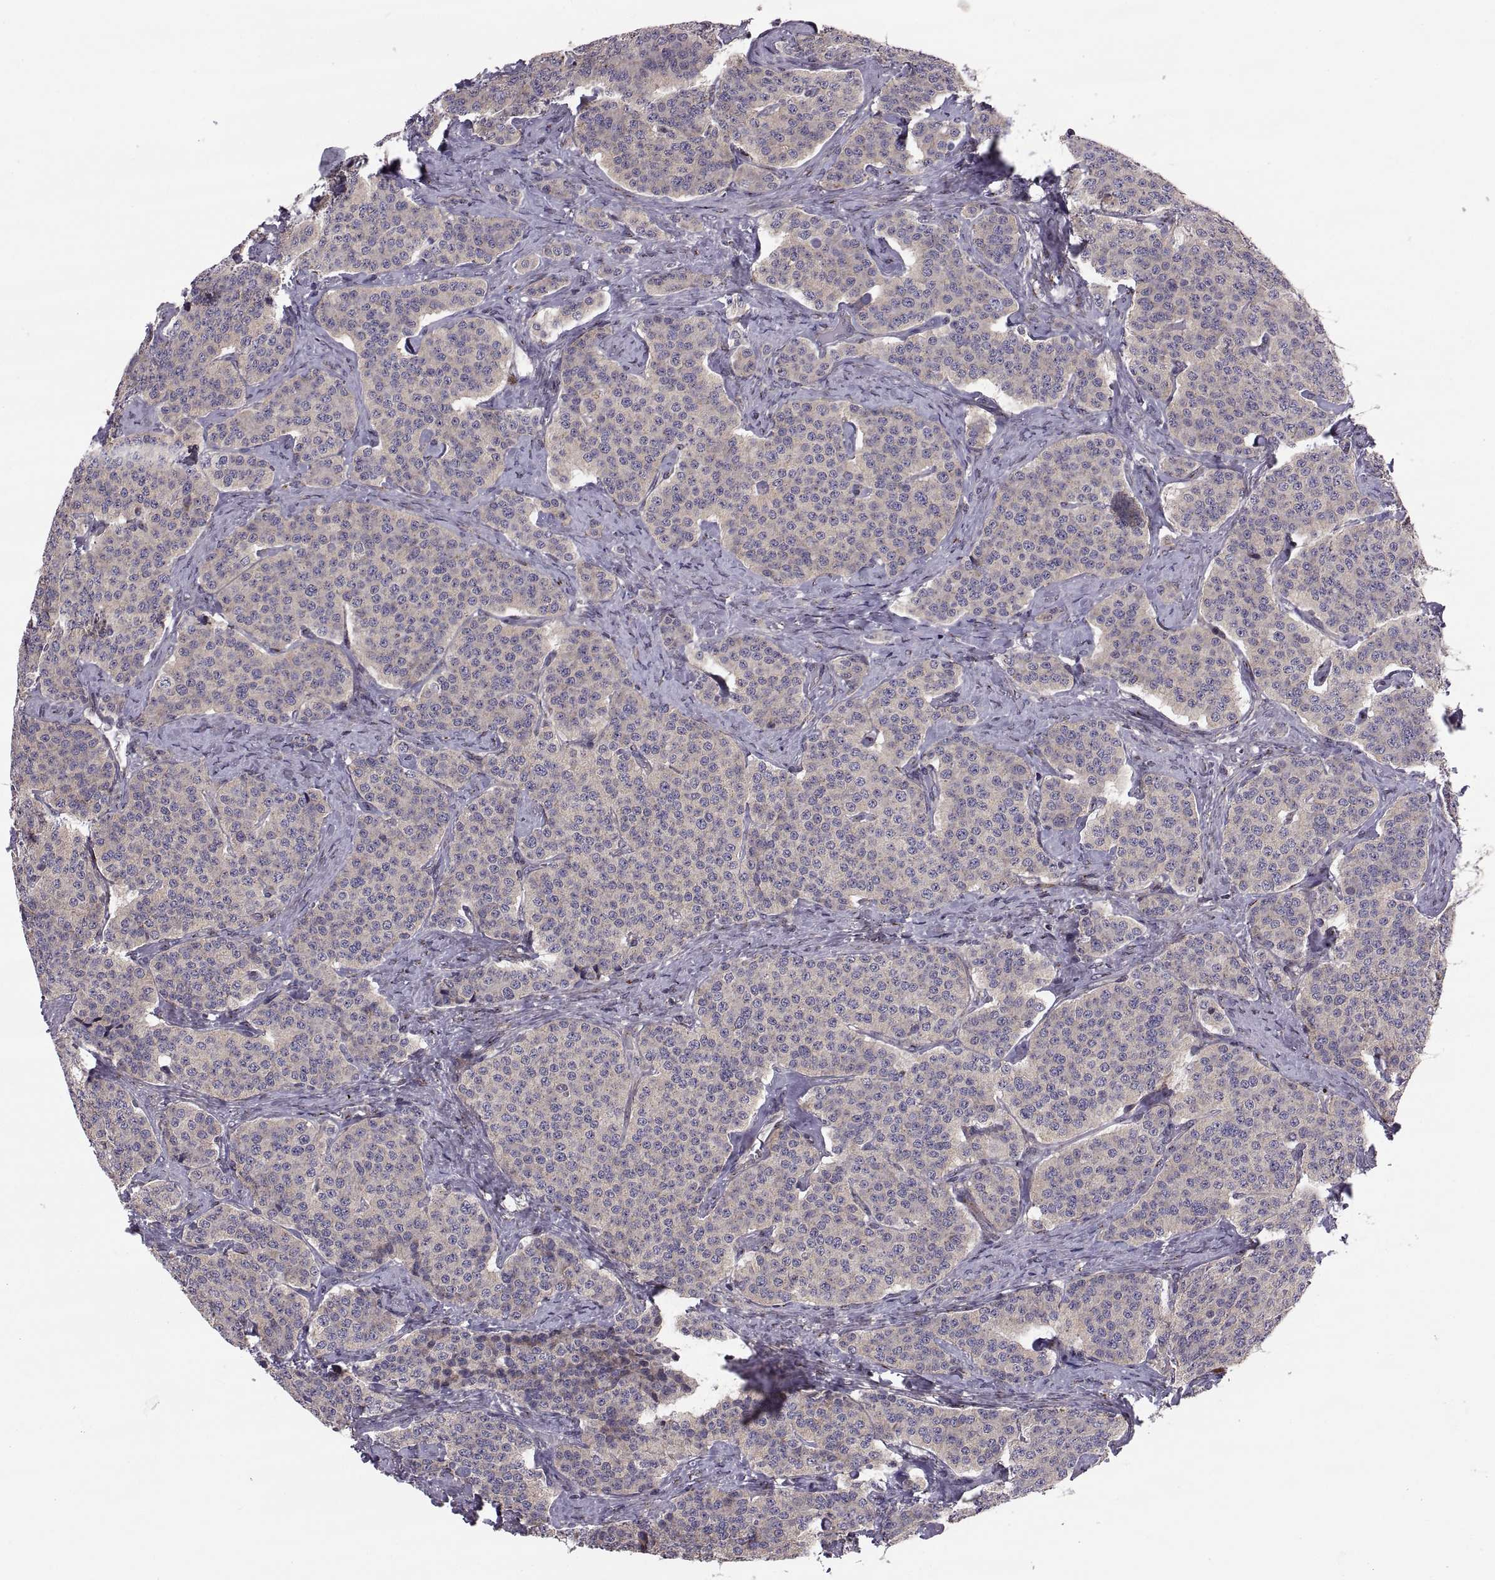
{"staining": {"intensity": "negative", "quantity": "none", "location": "none"}, "tissue": "carcinoid", "cell_type": "Tumor cells", "image_type": "cancer", "snomed": [{"axis": "morphology", "description": "Carcinoid, malignant, NOS"}, {"axis": "topography", "description": "Small intestine"}], "caption": "High power microscopy image of an immunohistochemistry micrograph of carcinoid, revealing no significant expression in tumor cells.", "gene": "TESC", "patient": {"sex": "female", "age": 58}}